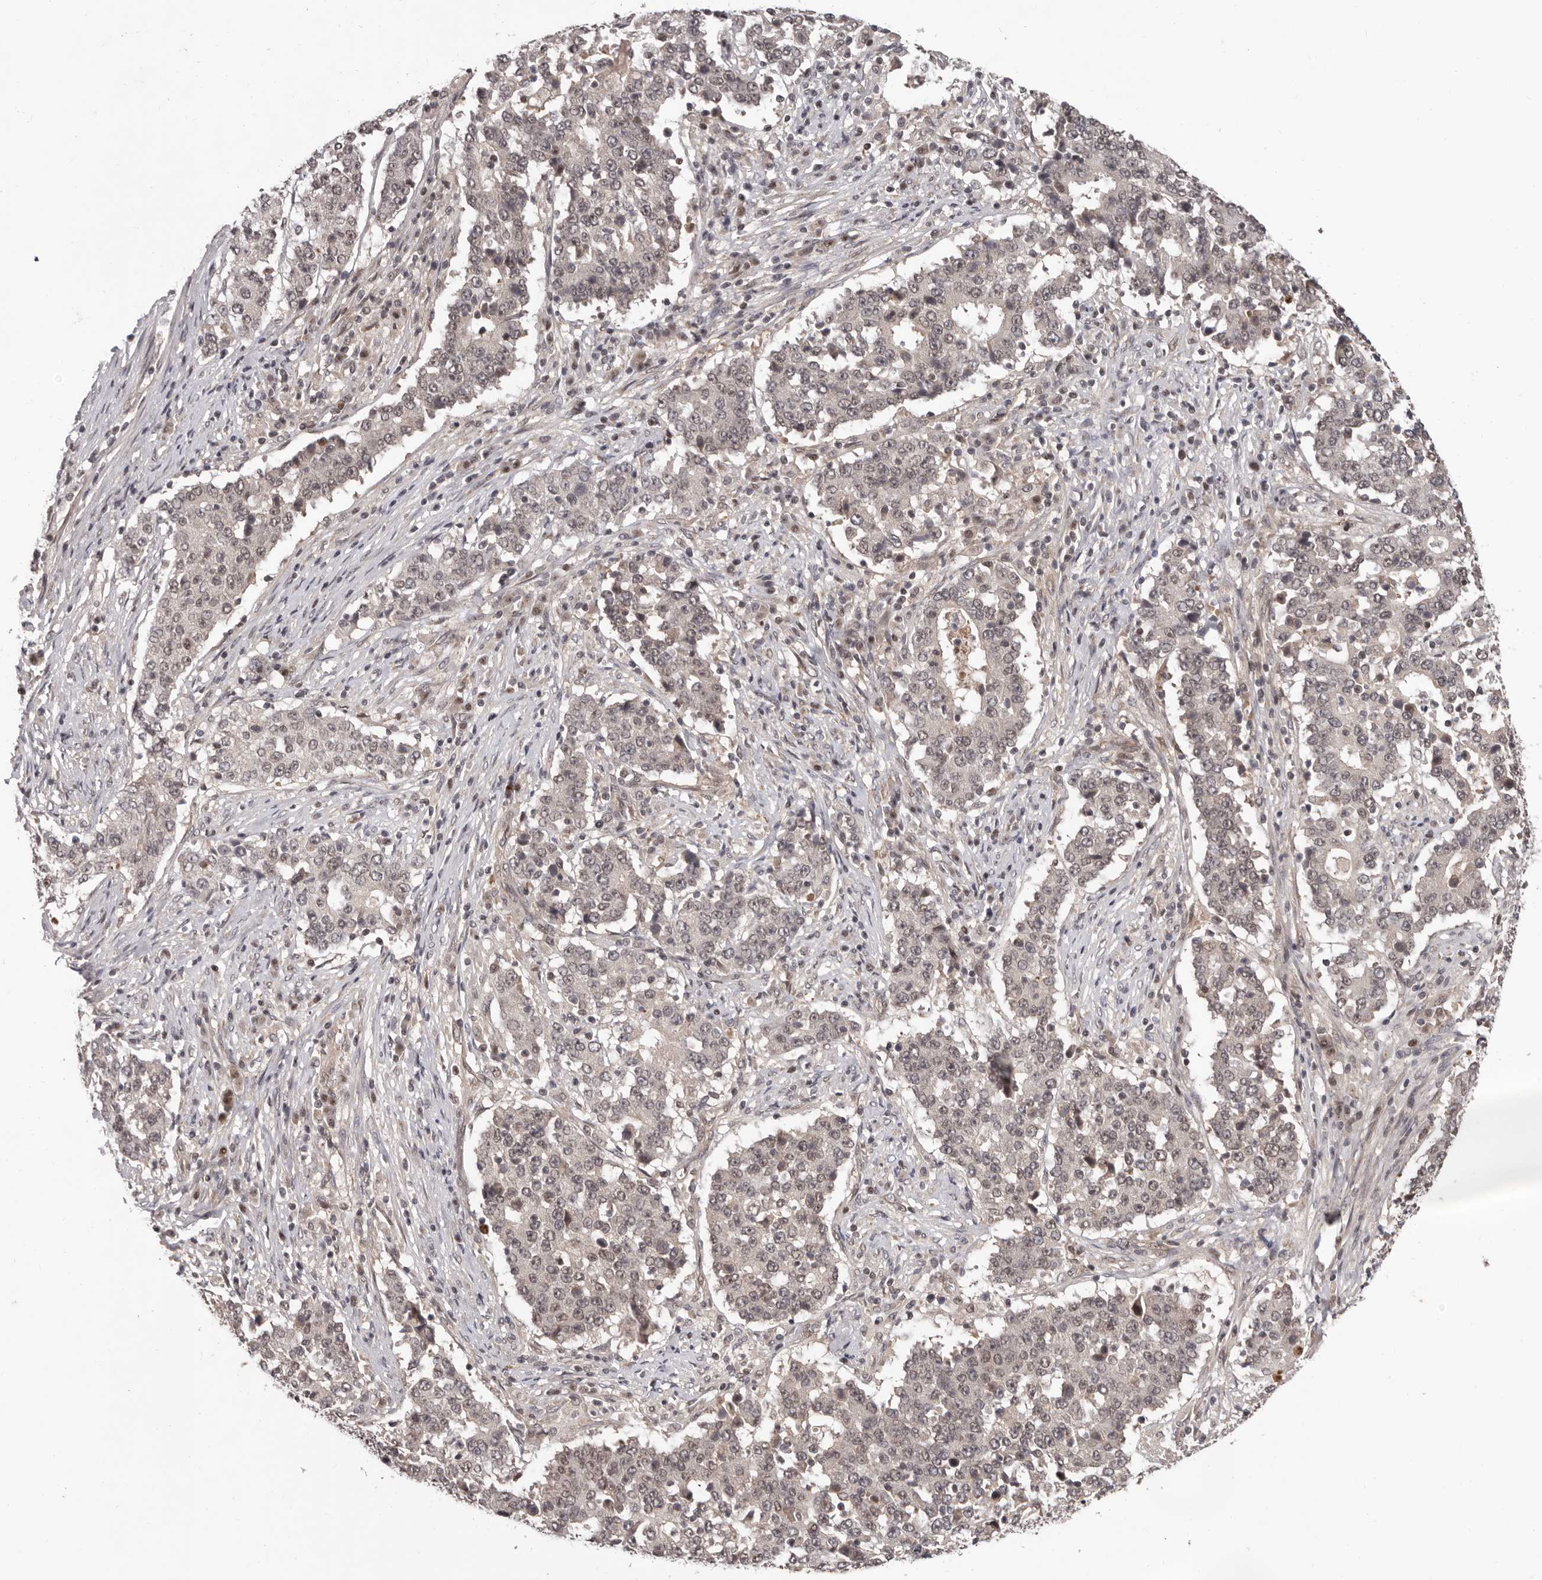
{"staining": {"intensity": "weak", "quantity": "25%-75%", "location": "nuclear"}, "tissue": "stomach cancer", "cell_type": "Tumor cells", "image_type": "cancer", "snomed": [{"axis": "morphology", "description": "Adenocarcinoma, NOS"}, {"axis": "topography", "description": "Stomach"}], "caption": "Weak nuclear expression is identified in about 25%-75% of tumor cells in stomach cancer.", "gene": "TBX5", "patient": {"sex": "male", "age": 59}}